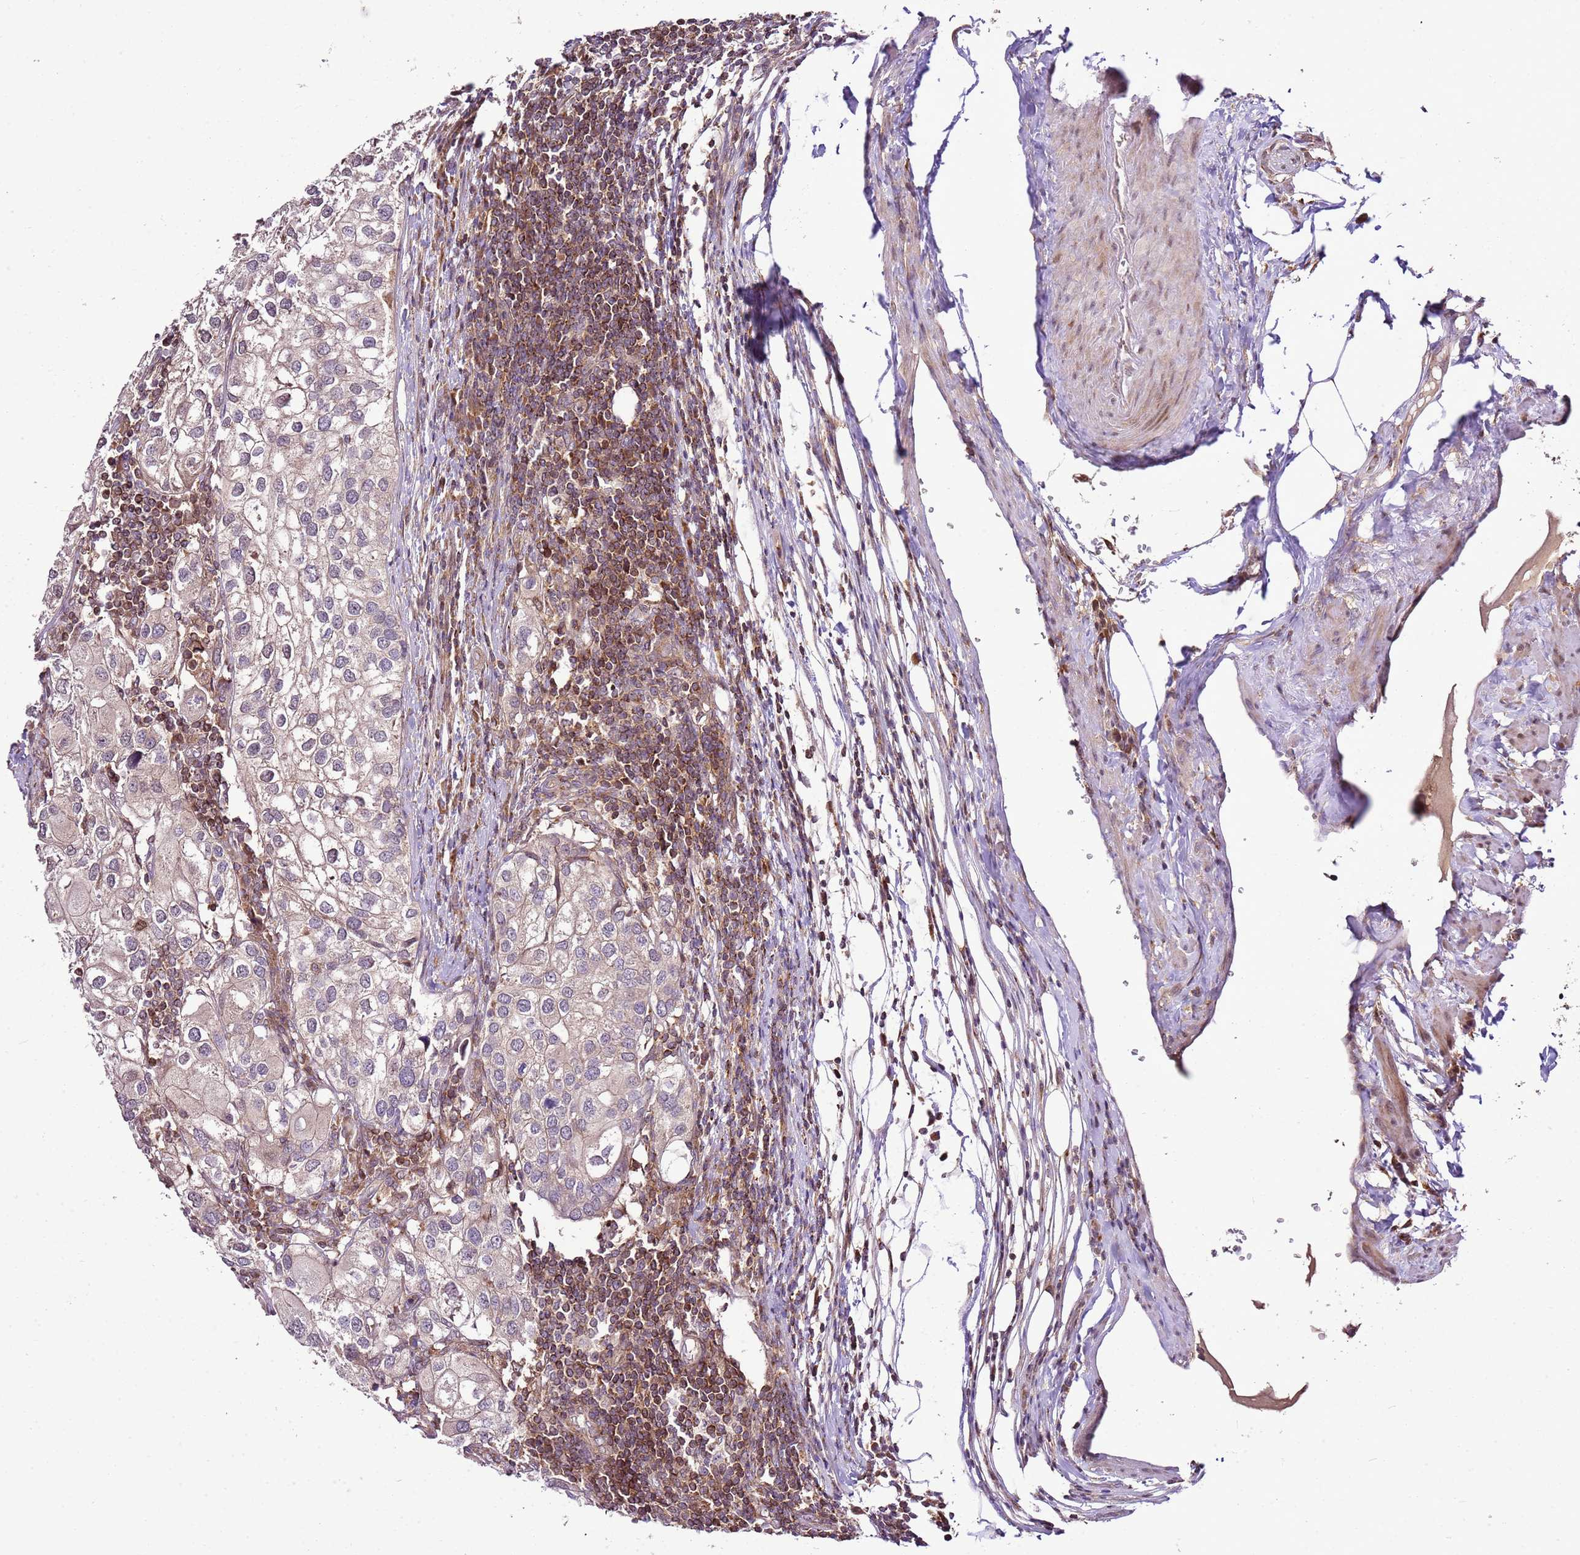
{"staining": {"intensity": "negative", "quantity": "none", "location": "none"}, "tissue": "urothelial cancer", "cell_type": "Tumor cells", "image_type": "cancer", "snomed": [{"axis": "morphology", "description": "Urothelial carcinoma, High grade"}, {"axis": "topography", "description": "Urinary bladder"}], "caption": "Tumor cells show no significant protein staining in urothelial cancer. (DAB immunohistochemistry with hematoxylin counter stain).", "gene": "RASA3", "patient": {"sex": "male", "age": 64}}